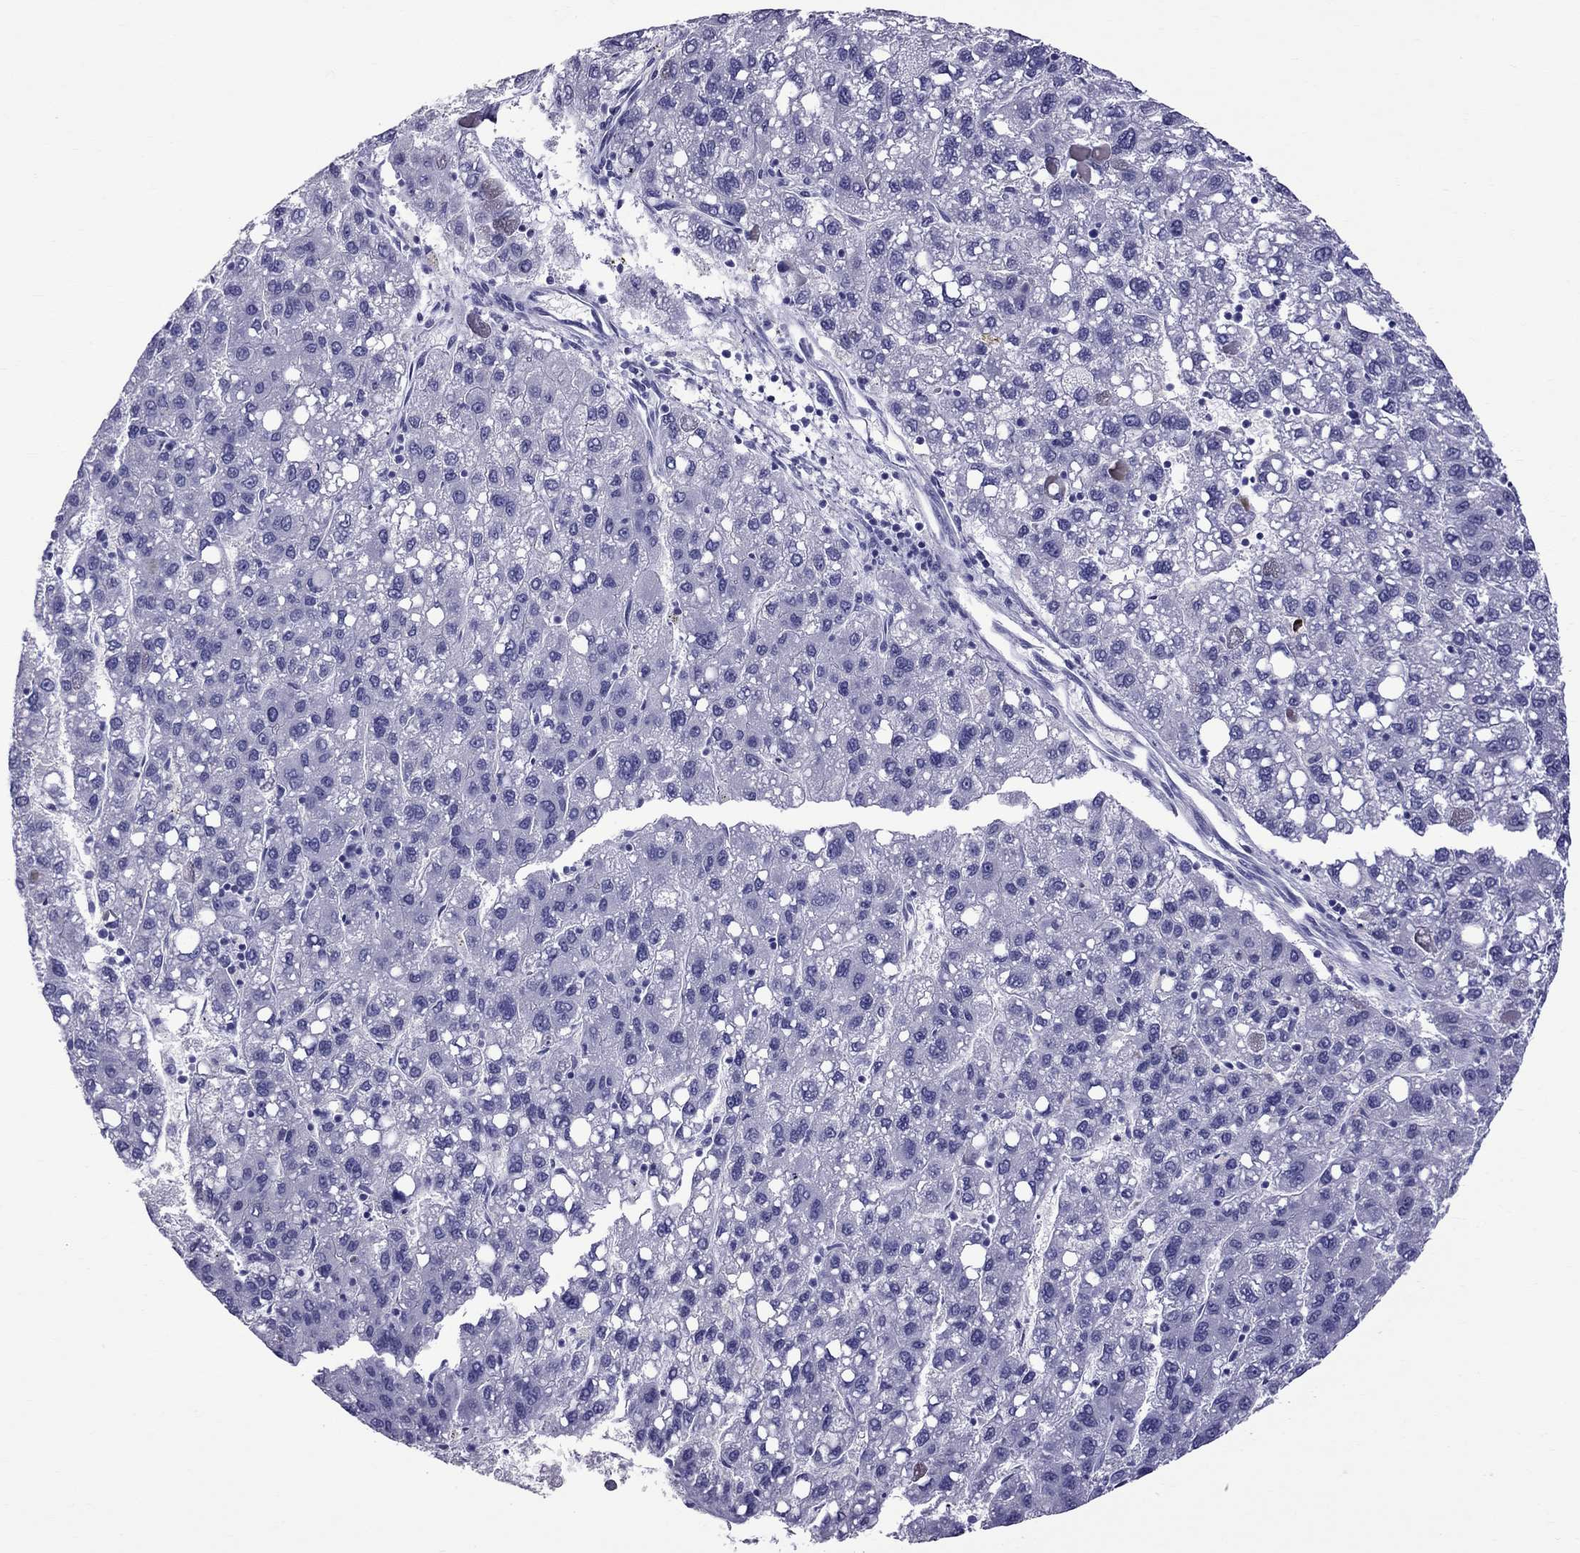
{"staining": {"intensity": "negative", "quantity": "none", "location": "none"}, "tissue": "liver cancer", "cell_type": "Tumor cells", "image_type": "cancer", "snomed": [{"axis": "morphology", "description": "Carcinoma, Hepatocellular, NOS"}, {"axis": "topography", "description": "Liver"}], "caption": "Protein analysis of liver cancer (hepatocellular carcinoma) shows no significant expression in tumor cells.", "gene": "SCART1", "patient": {"sex": "female", "age": 82}}